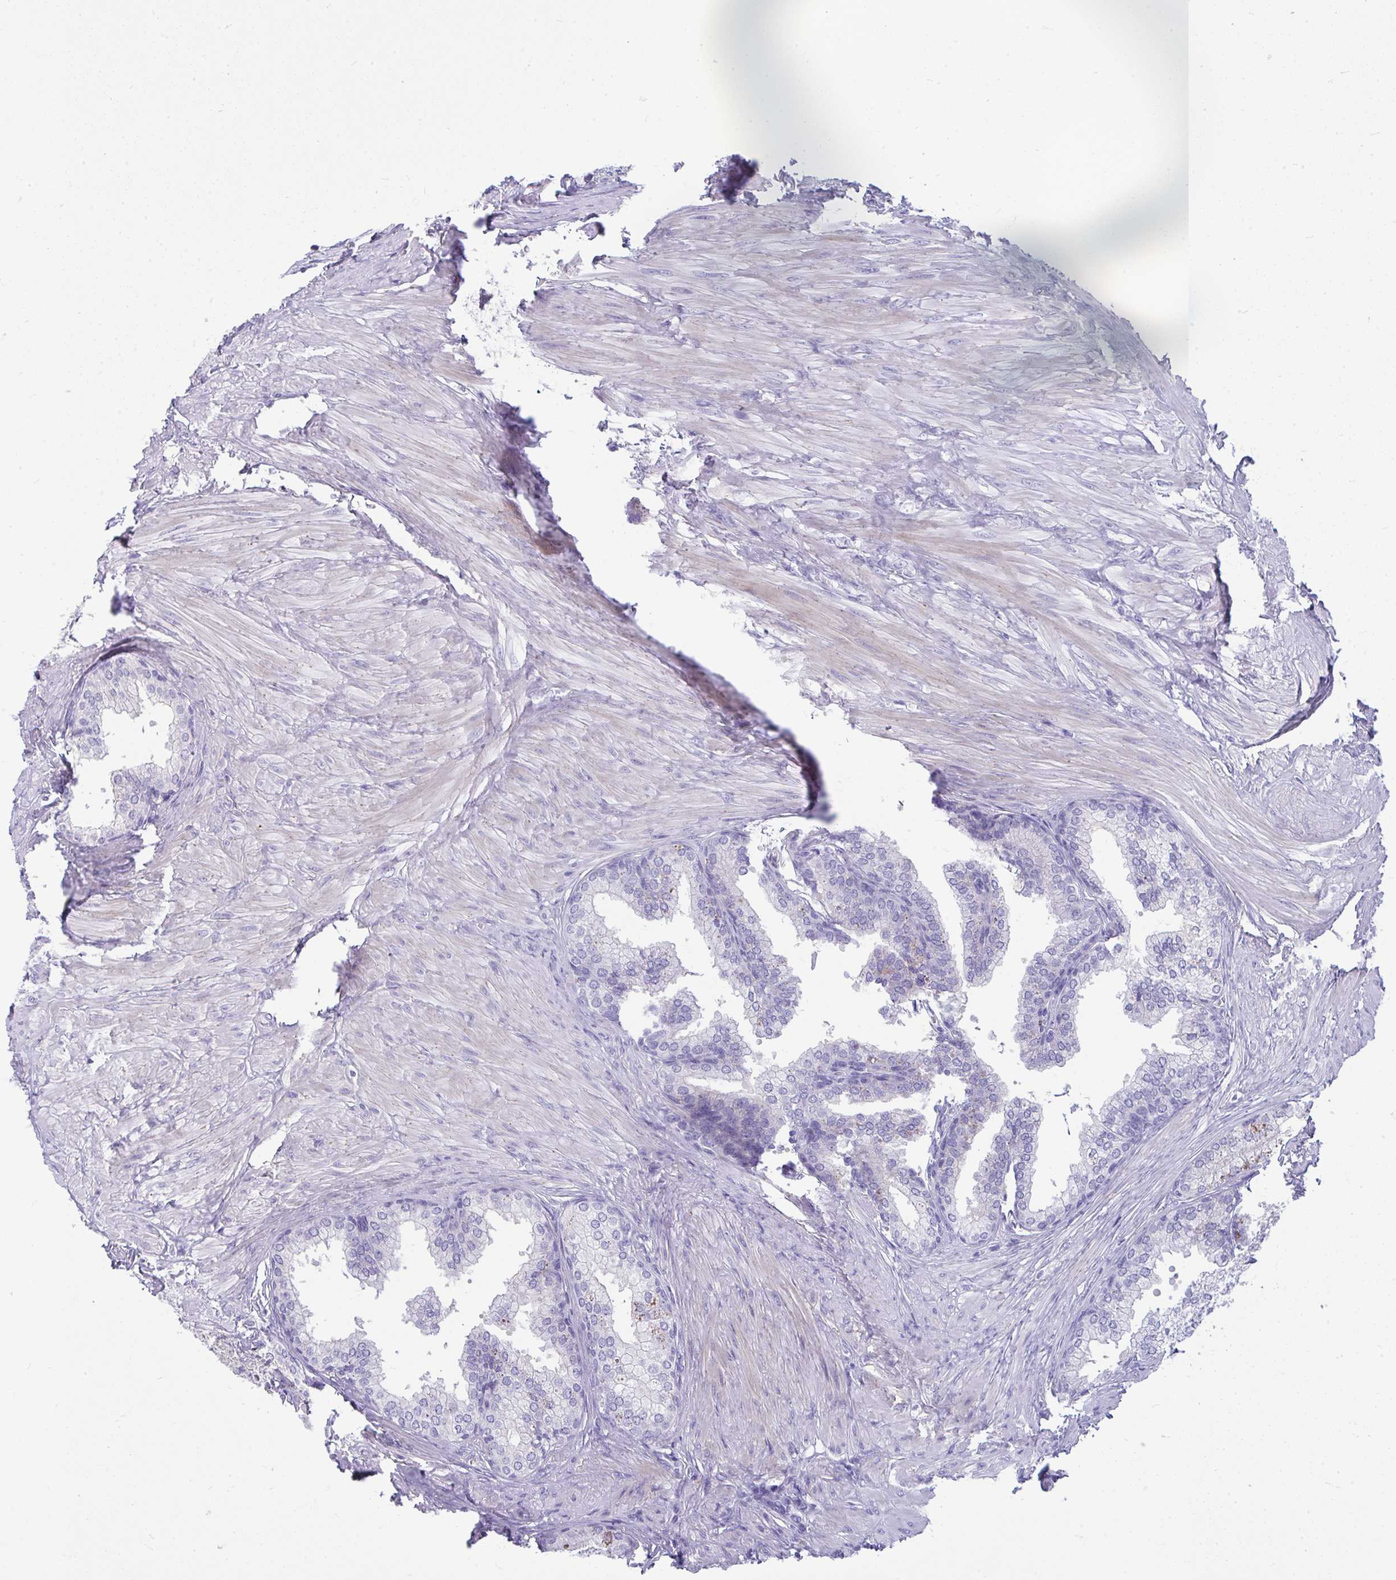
{"staining": {"intensity": "negative", "quantity": "none", "location": "none"}, "tissue": "prostate", "cell_type": "Glandular cells", "image_type": "normal", "snomed": [{"axis": "morphology", "description": "Normal tissue, NOS"}, {"axis": "topography", "description": "Prostate"}, {"axis": "topography", "description": "Peripheral nerve tissue"}], "caption": "There is no significant expression in glandular cells of prostate. (DAB (3,3'-diaminobenzidine) immunohistochemistry (IHC), high magnification).", "gene": "PIGZ", "patient": {"sex": "male", "age": 55}}